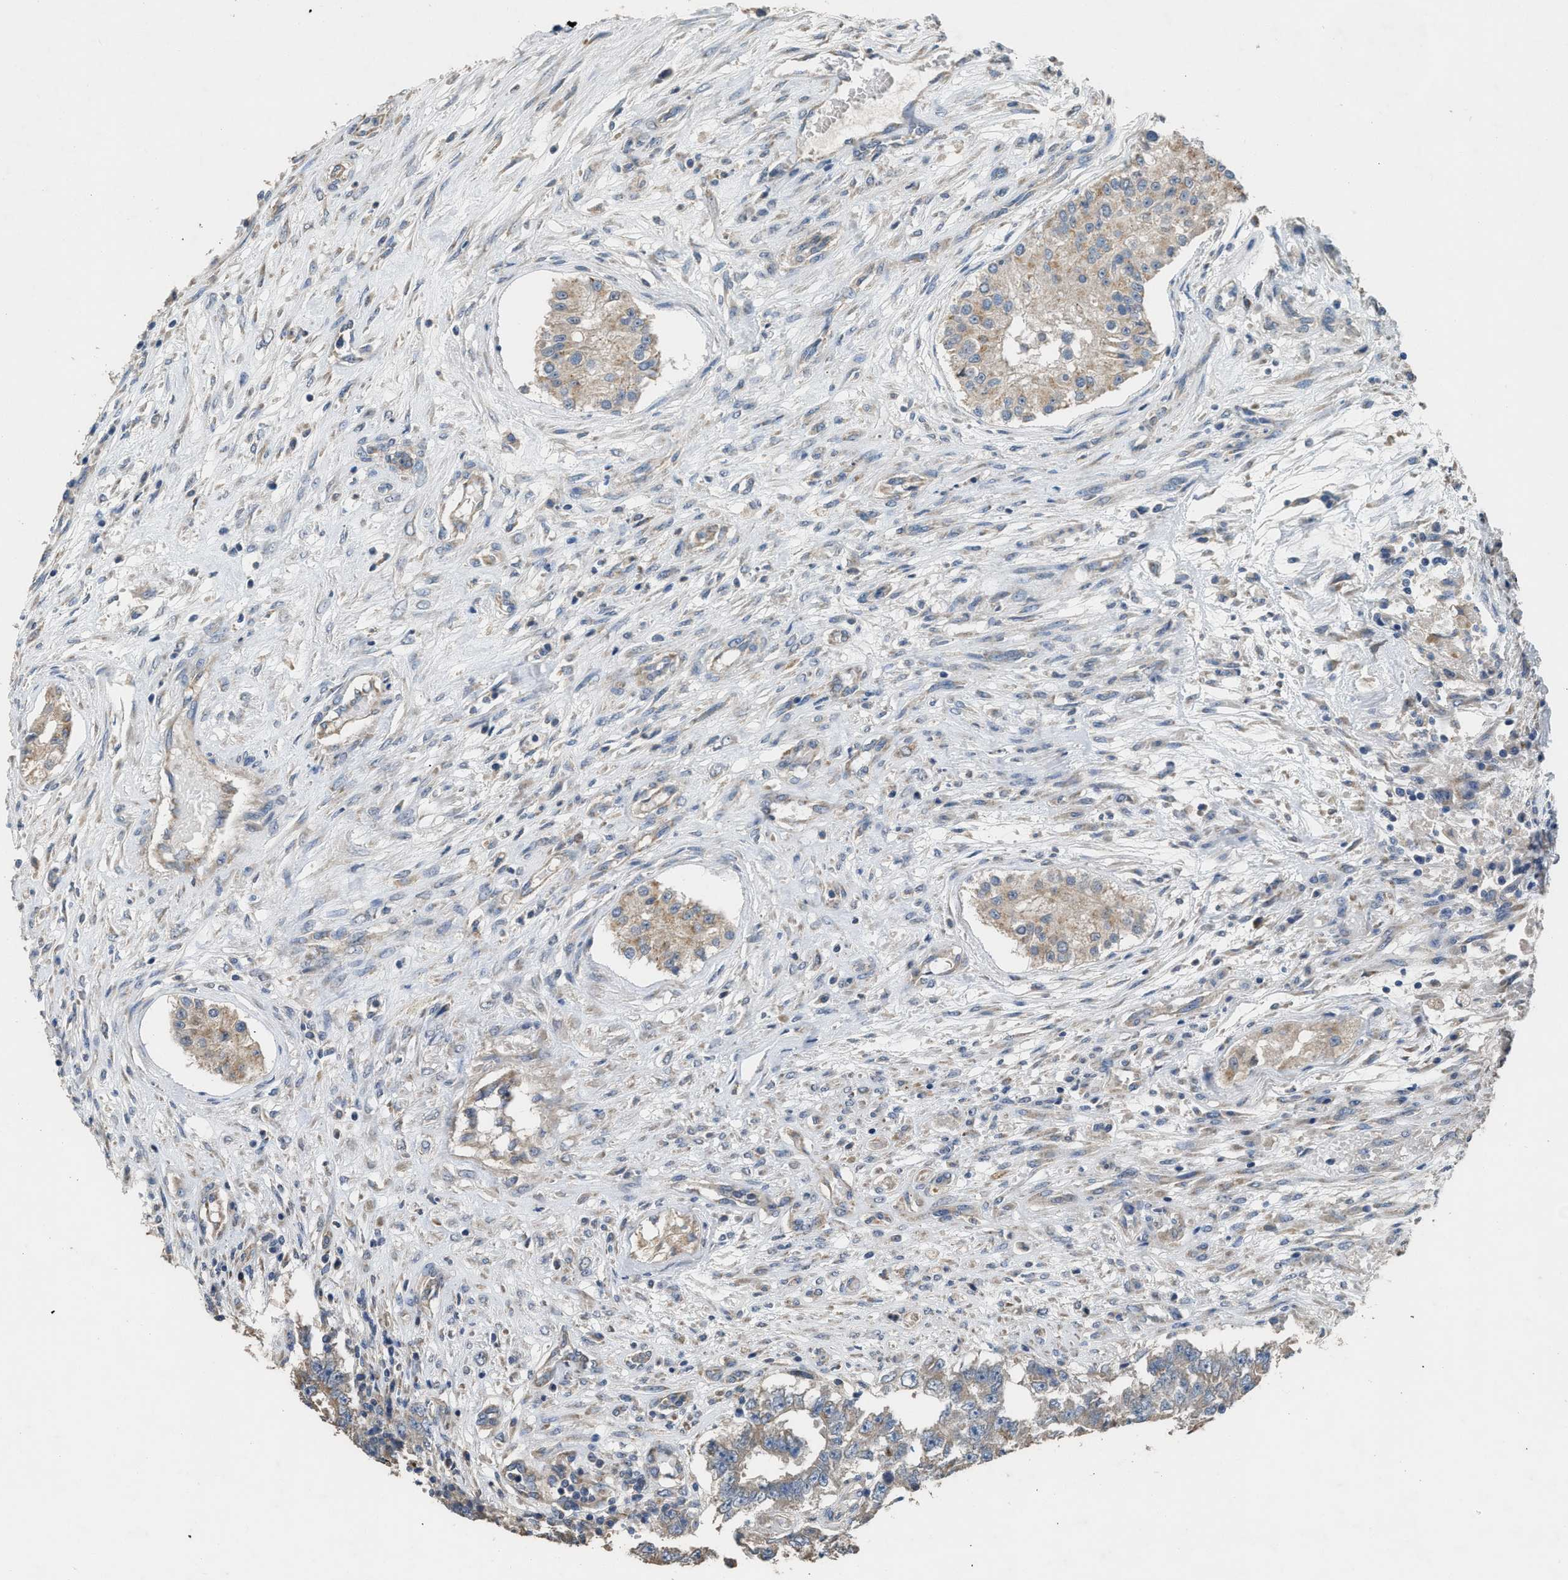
{"staining": {"intensity": "weak", "quantity": ">75%", "location": "cytoplasmic/membranous"}, "tissue": "testis cancer", "cell_type": "Tumor cells", "image_type": "cancer", "snomed": [{"axis": "morphology", "description": "Carcinoma, Embryonal, NOS"}, {"axis": "topography", "description": "Testis"}], "caption": "Protein analysis of testis cancer (embryonal carcinoma) tissue exhibits weak cytoplasmic/membranous expression in approximately >75% of tumor cells. (Brightfield microscopy of DAB IHC at high magnification).", "gene": "TMEM150A", "patient": {"sex": "male", "age": 25}}